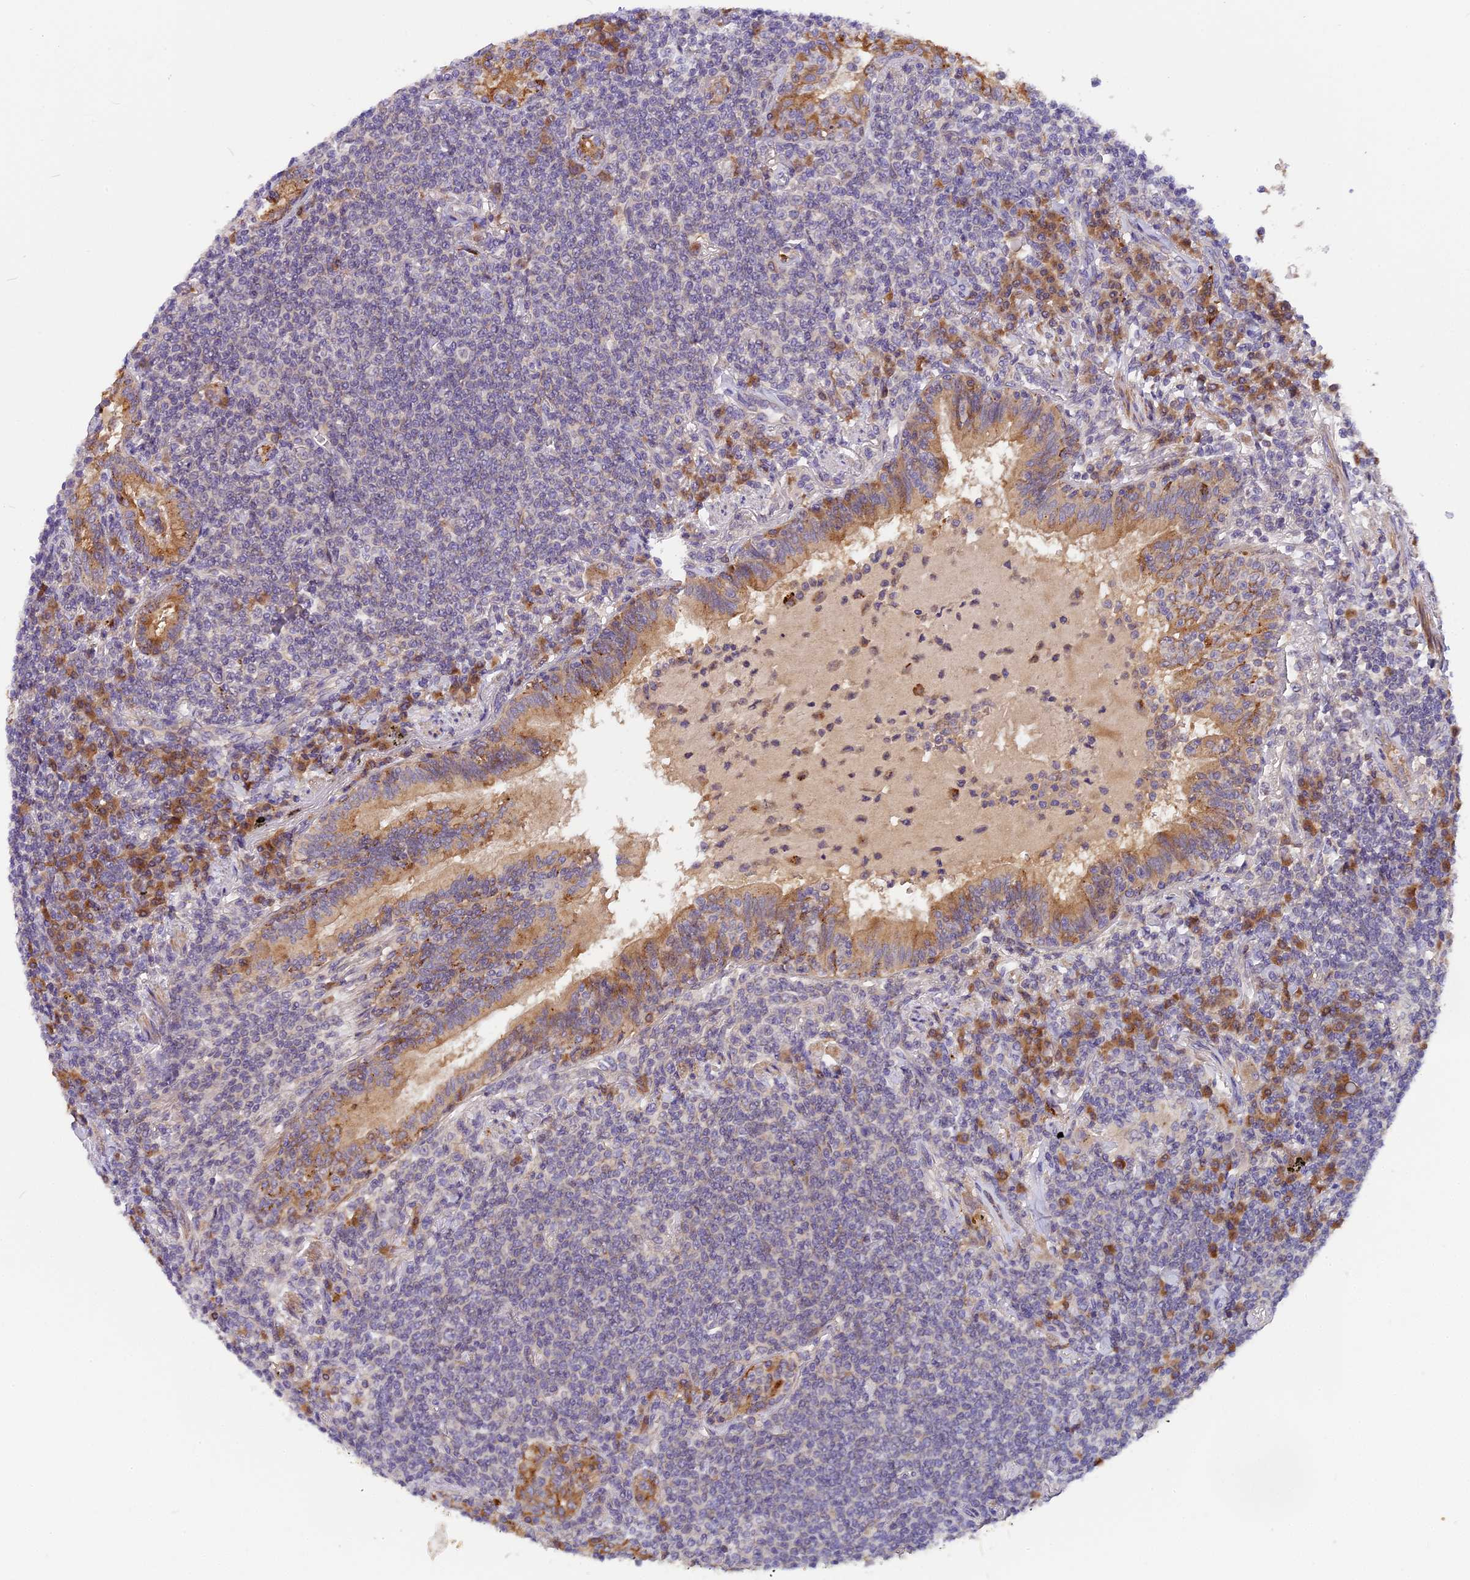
{"staining": {"intensity": "negative", "quantity": "none", "location": "none"}, "tissue": "lymphoma", "cell_type": "Tumor cells", "image_type": "cancer", "snomed": [{"axis": "morphology", "description": "Malignant lymphoma, non-Hodgkin's type, Low grade"}, {"axis": "topography", "description": "Lung"}], "caption": "This is an immunohistochemistry photomicrograph of lymphoma. There is no staining in tumor cells.", "gene": "COPE", "patient": {"sex": "female", "age": 71}}